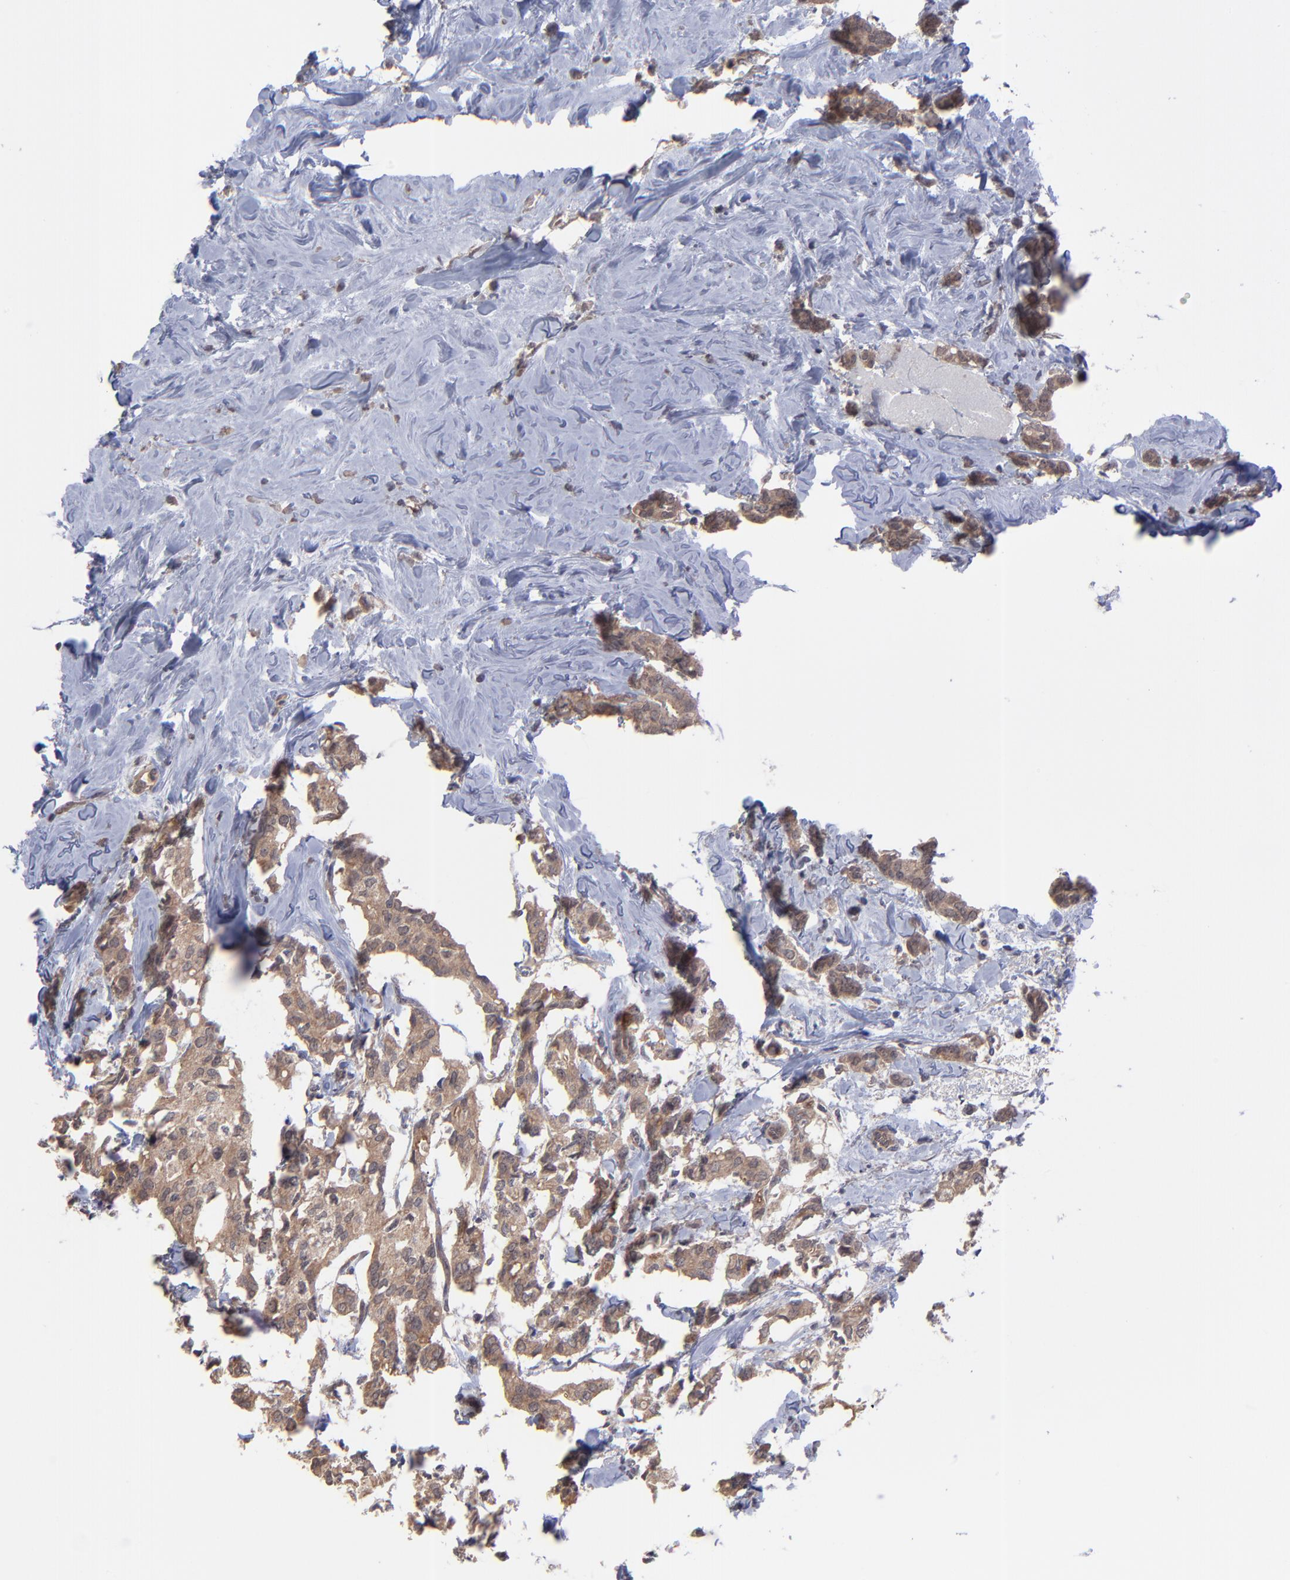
{"staining": {"intensity": "moderate", "quantity": ">75%", "location": "cytoplasmic/membranous"}, "tissue": "breast cancer", "cell_type": "Tumor cells", "image_type": "cancer", "snomed": [{"axis": "morphology", "description": "Duct carcinoma"}, {"axis": "topography", "description": "Breast"}], "caption": "The immunohistochemical stain labels moderate cytoplasmic/membranous positivity in tumor cells of breast infiltrating ductal carcinoma tissue.", "gene": "ZNF780B", "patient": {"sex": "female", "age": 84}}